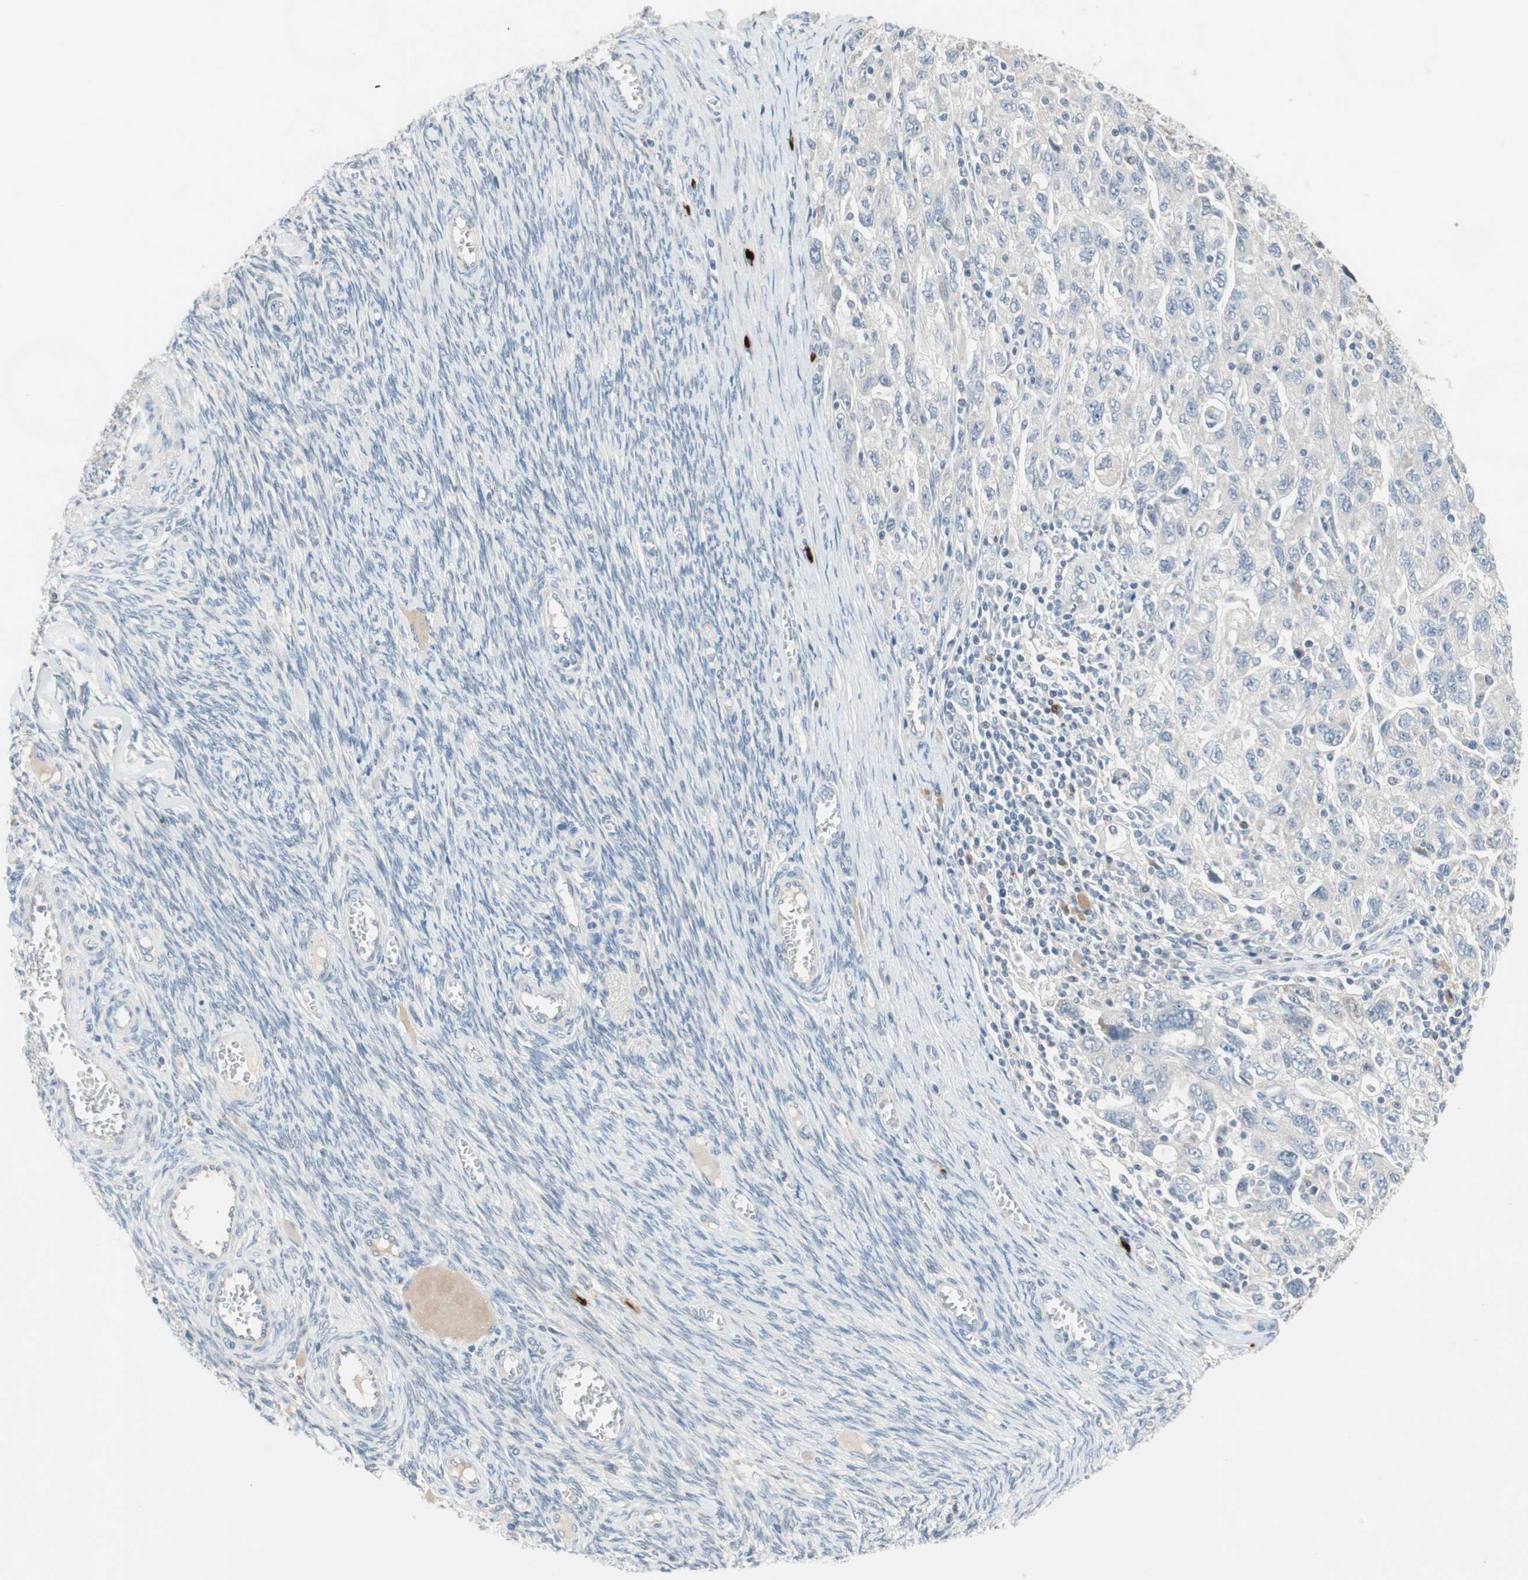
{"staining": {"intensity": "negative", "quantity": "none", "location": "none"}, "tissue": "ovarian cancer", "cell_type": "Tumor cells", "image_type": "cancer", "snomed": [{"axis": "morphology", "description": "Carcinoma, NOS"}, {"axis": "morphology", "description": "Cystadenocarcinoma, serous, NOS"}, {"axis": "topography", "description": "Ovary"}], "caption": "IHC image of neoplastic tissue: human ovarian cancer stained with DAB (3,3'-diaminobenzidine) reveals no significant protein expression in tumor cells.", "gene": "PDZK1", "patient": {"sex": "female", "age": 69}}